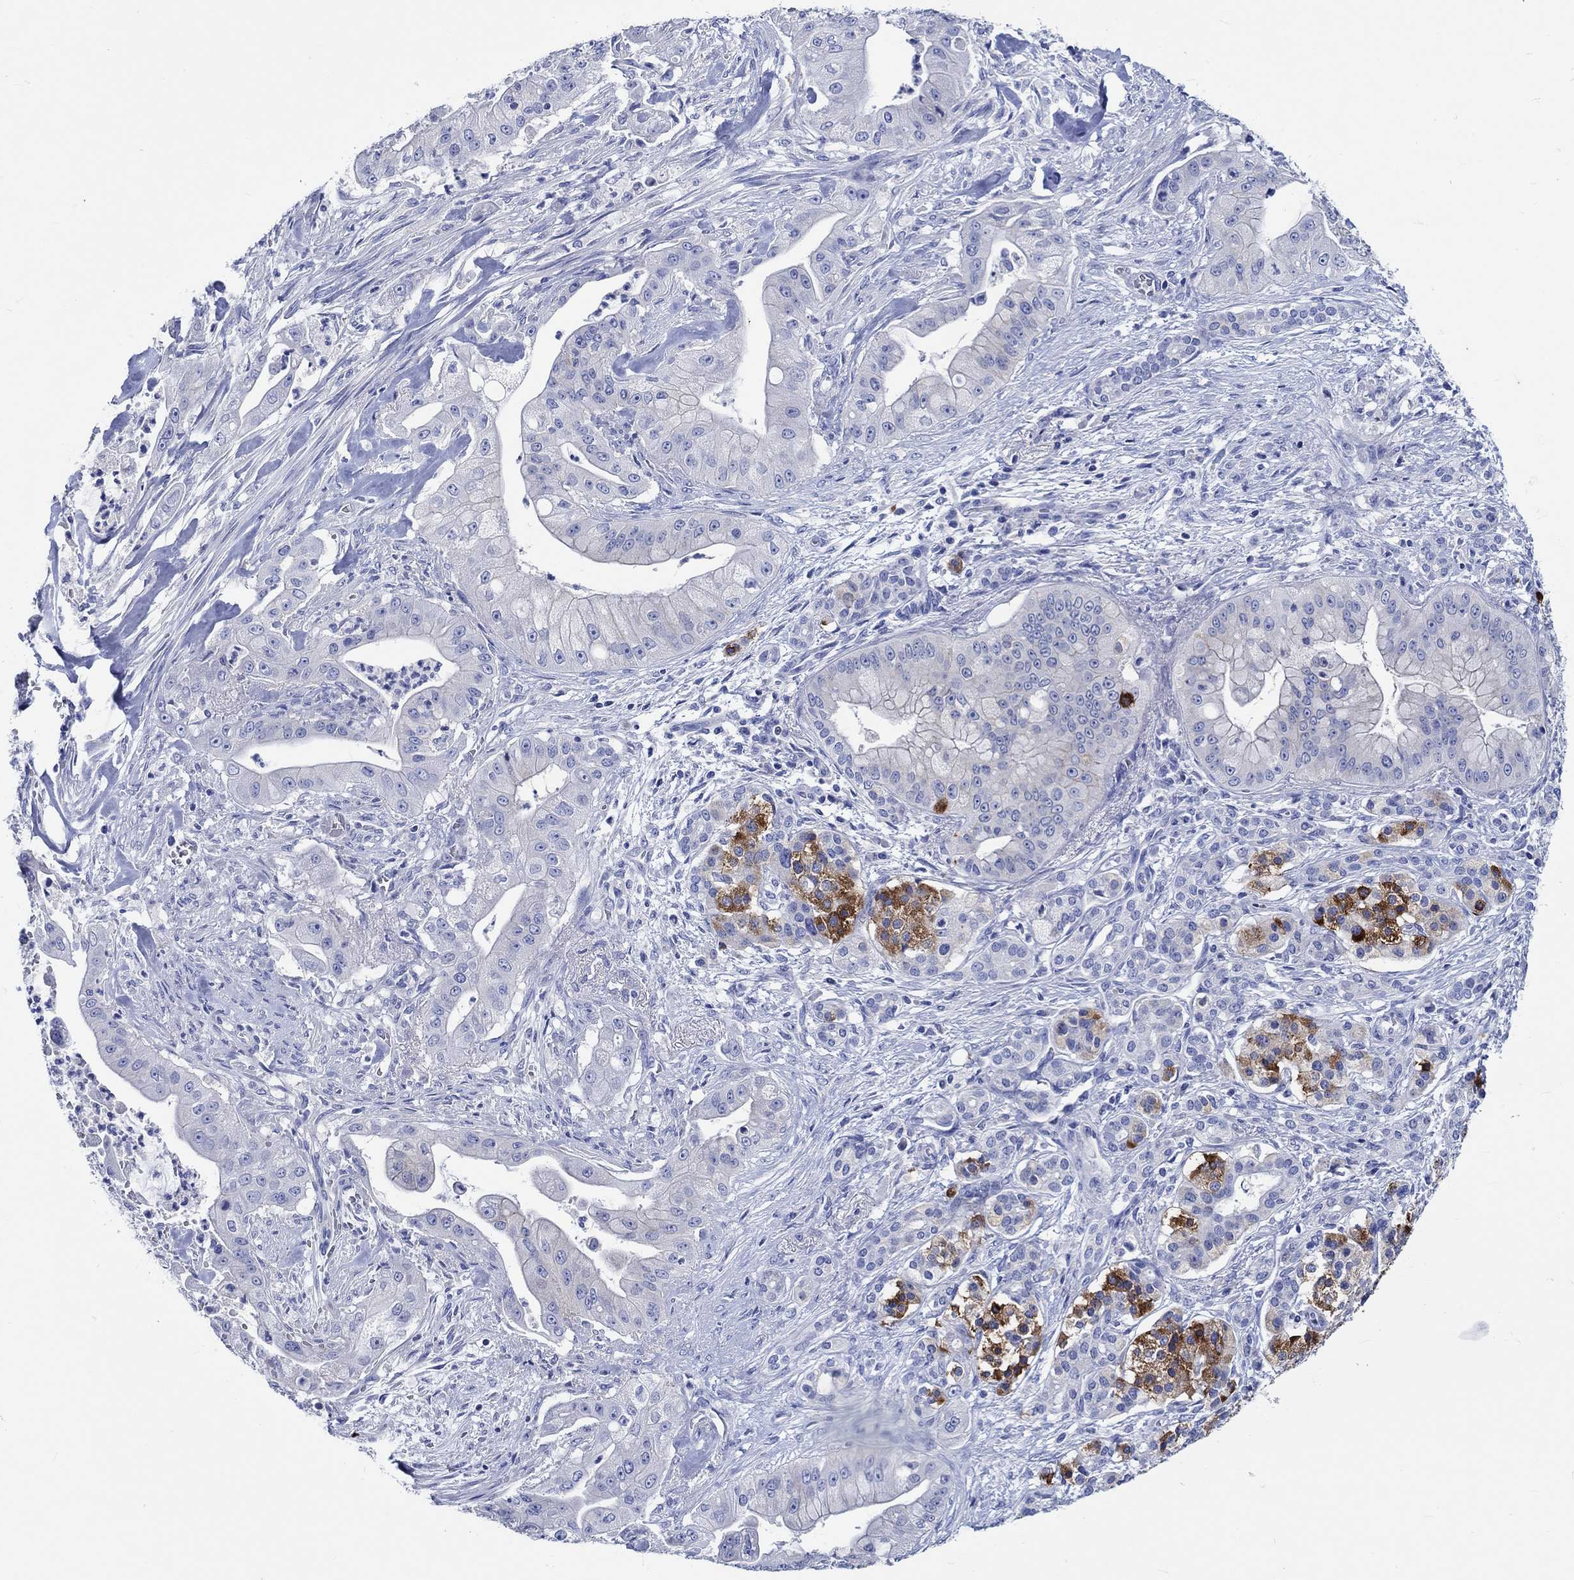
{"staining": {"intensity": "negative", "quantity": "none", "location": "none"}, "tissue": "pancreatic cancer", "cell_type": "Tumor cells", "image_type": "cancer", "snomed": [{"axis": "morphology", "description": "Normal tissue, NOS"}, {"axis": "morphology", "description": "Inflammation, NOS"}, {"axis": "morphology", "description": "Adenocarcinoma, NOS"}, {"axis": "topography", "description": "Pancreas"}], "caption": "A high-resolution histopathology image shows immunohistochemistry staining of pancreatic adenocarcinoma, which shows no significant expression in tumor cells.", "gene": "PTPRN2", "patient": {"sex": "male", "age": 57}}